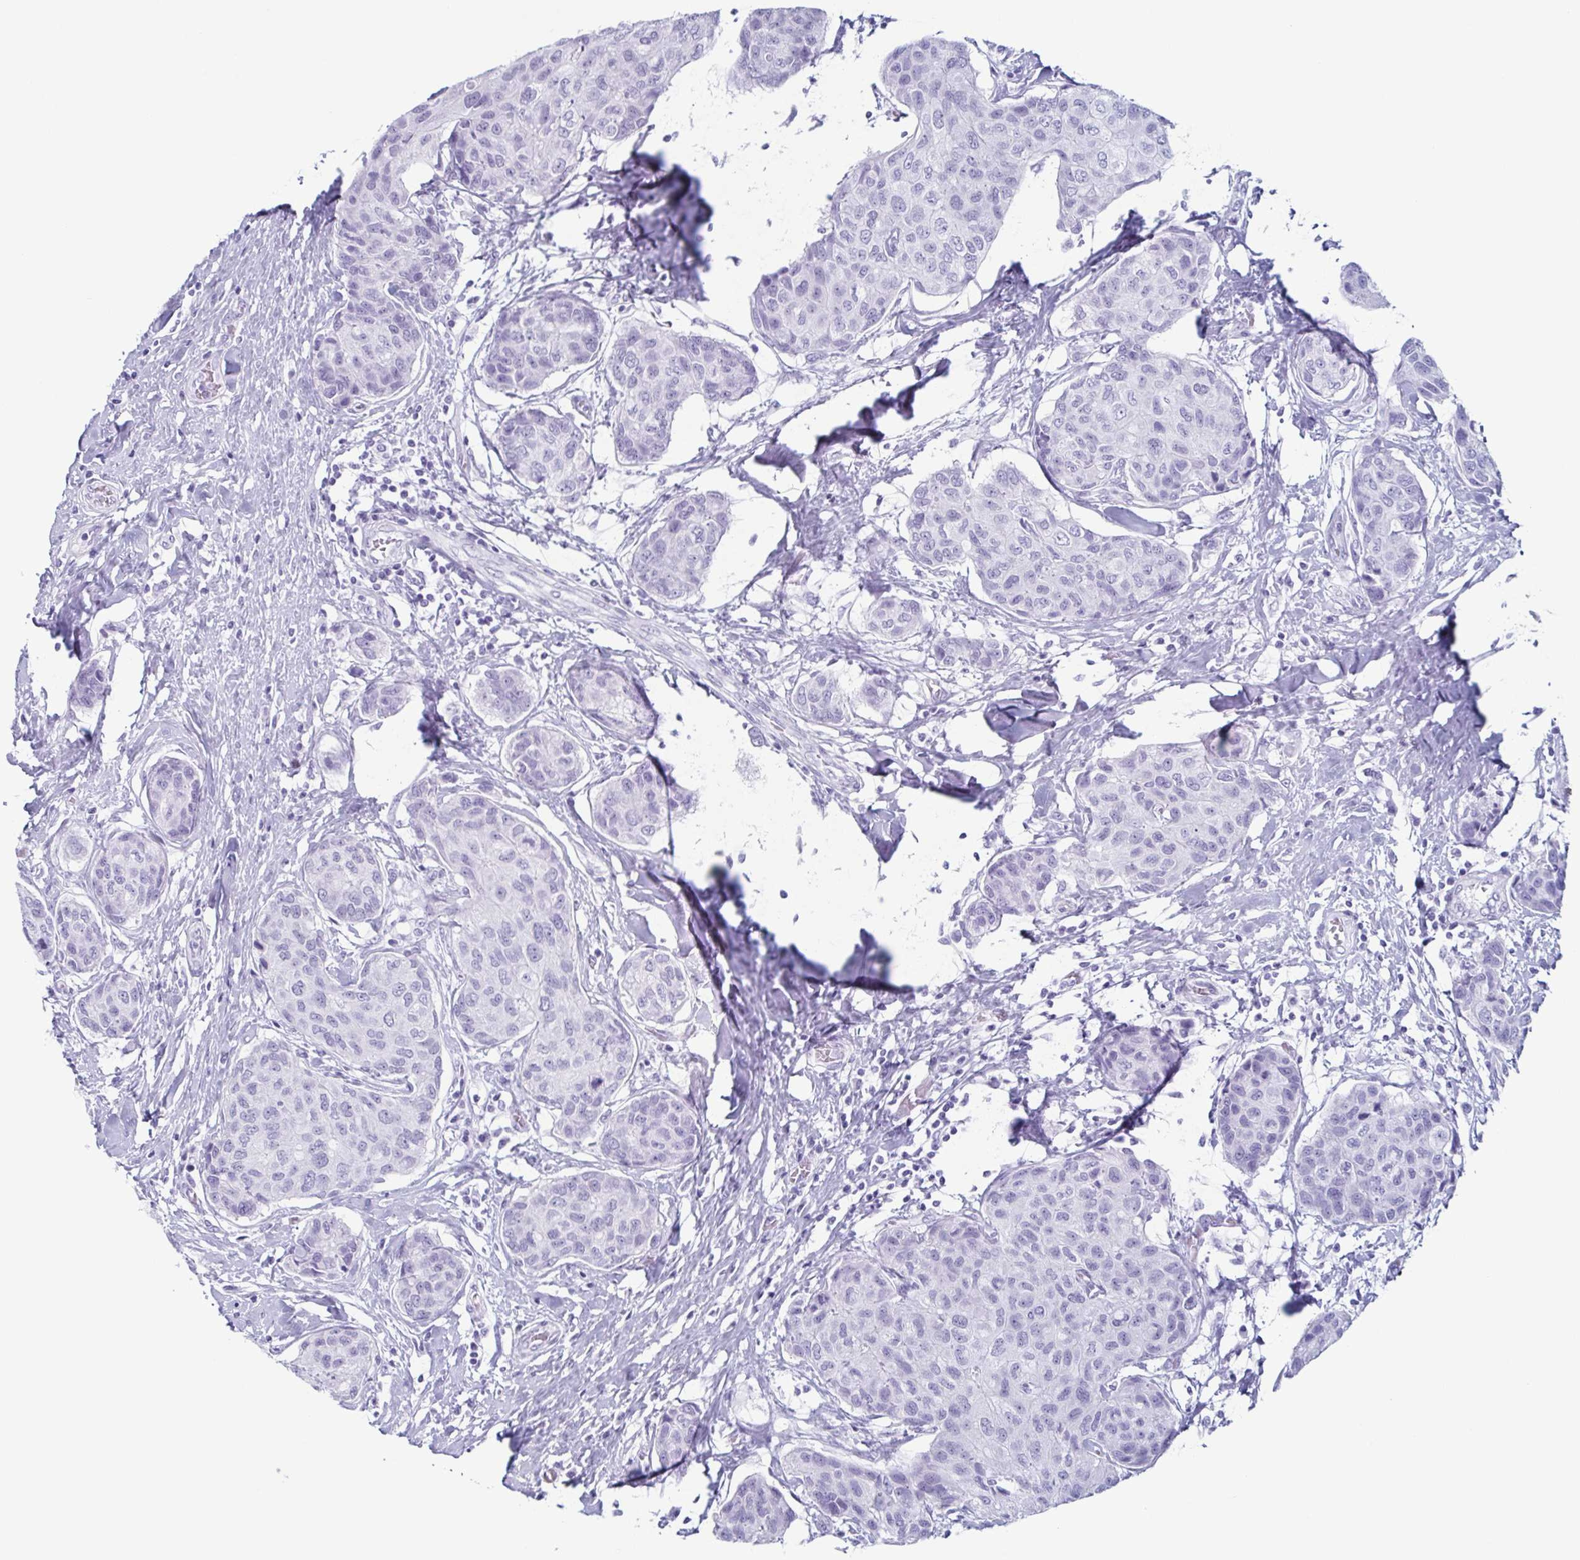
{"staining": {"intensity": "negative", "quantity": "none", "location": "none"}, "tissue": "breast cancer", "cell_type": "Tumor cells", "image_type": "cancer", "snomed": [{"axis": "morphology", "description": "Duct carcinoma"}, {"axis": "topography", "description": "Breast"}], "caption": "A high-resolution photomicrograph shows IHC staining of breast cancer (intraductal carcinoma), which shows no significant positivity in tumor cells.", "gene": "ENKUR", "patient": {"sex": "female", "age": 80}}